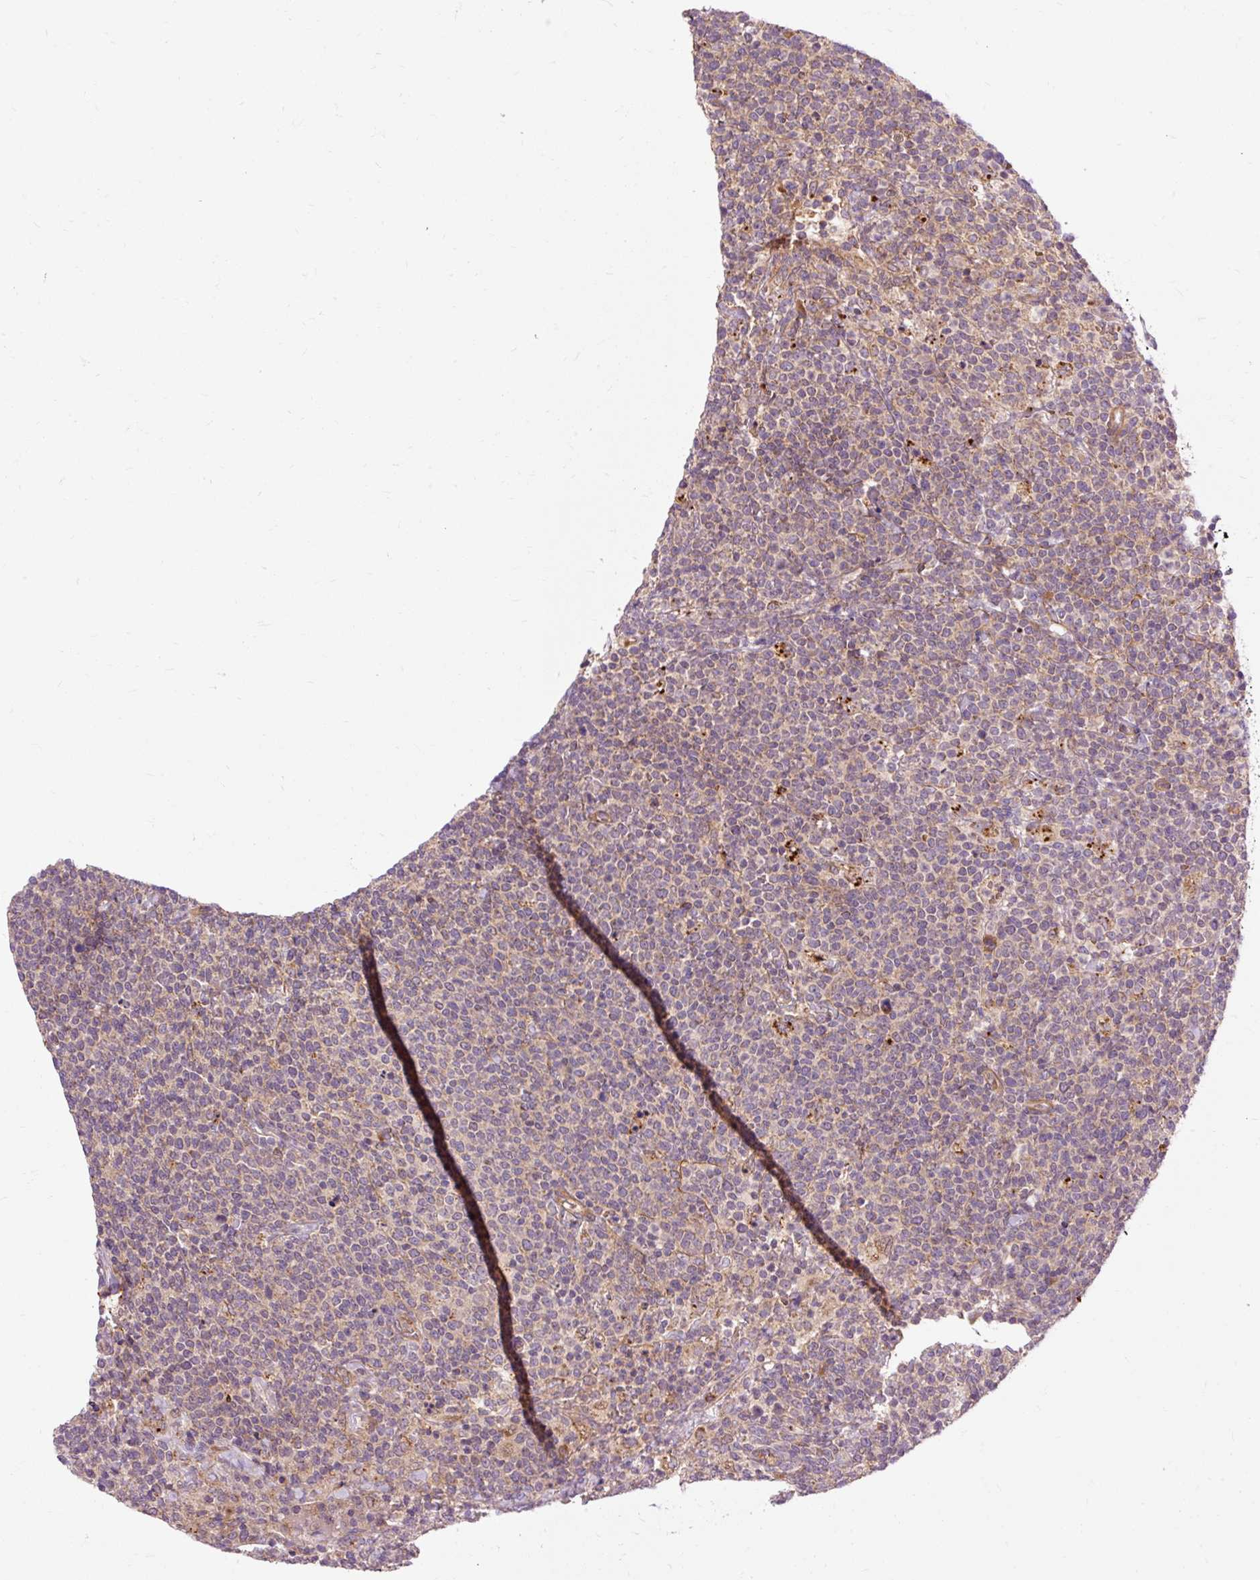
{"staining": {"intensity": "negative", "quantity": "none", "location": "none"}, "tissue": "lymphoma", "cell_type": "Tumor cells", "image_type": "cancer", "snomed": [{"axis": "morphology", "description": "Malignant lymphoma, non-Hodgkin's type, High grade"}, {"axis": "topography", "description": "Lymph node"}], "caption": "Tumor cells show no significant protein expression in lymphoma.", "gene": "RIPOR3", "patient": {"sex": "male", "age": 61}}